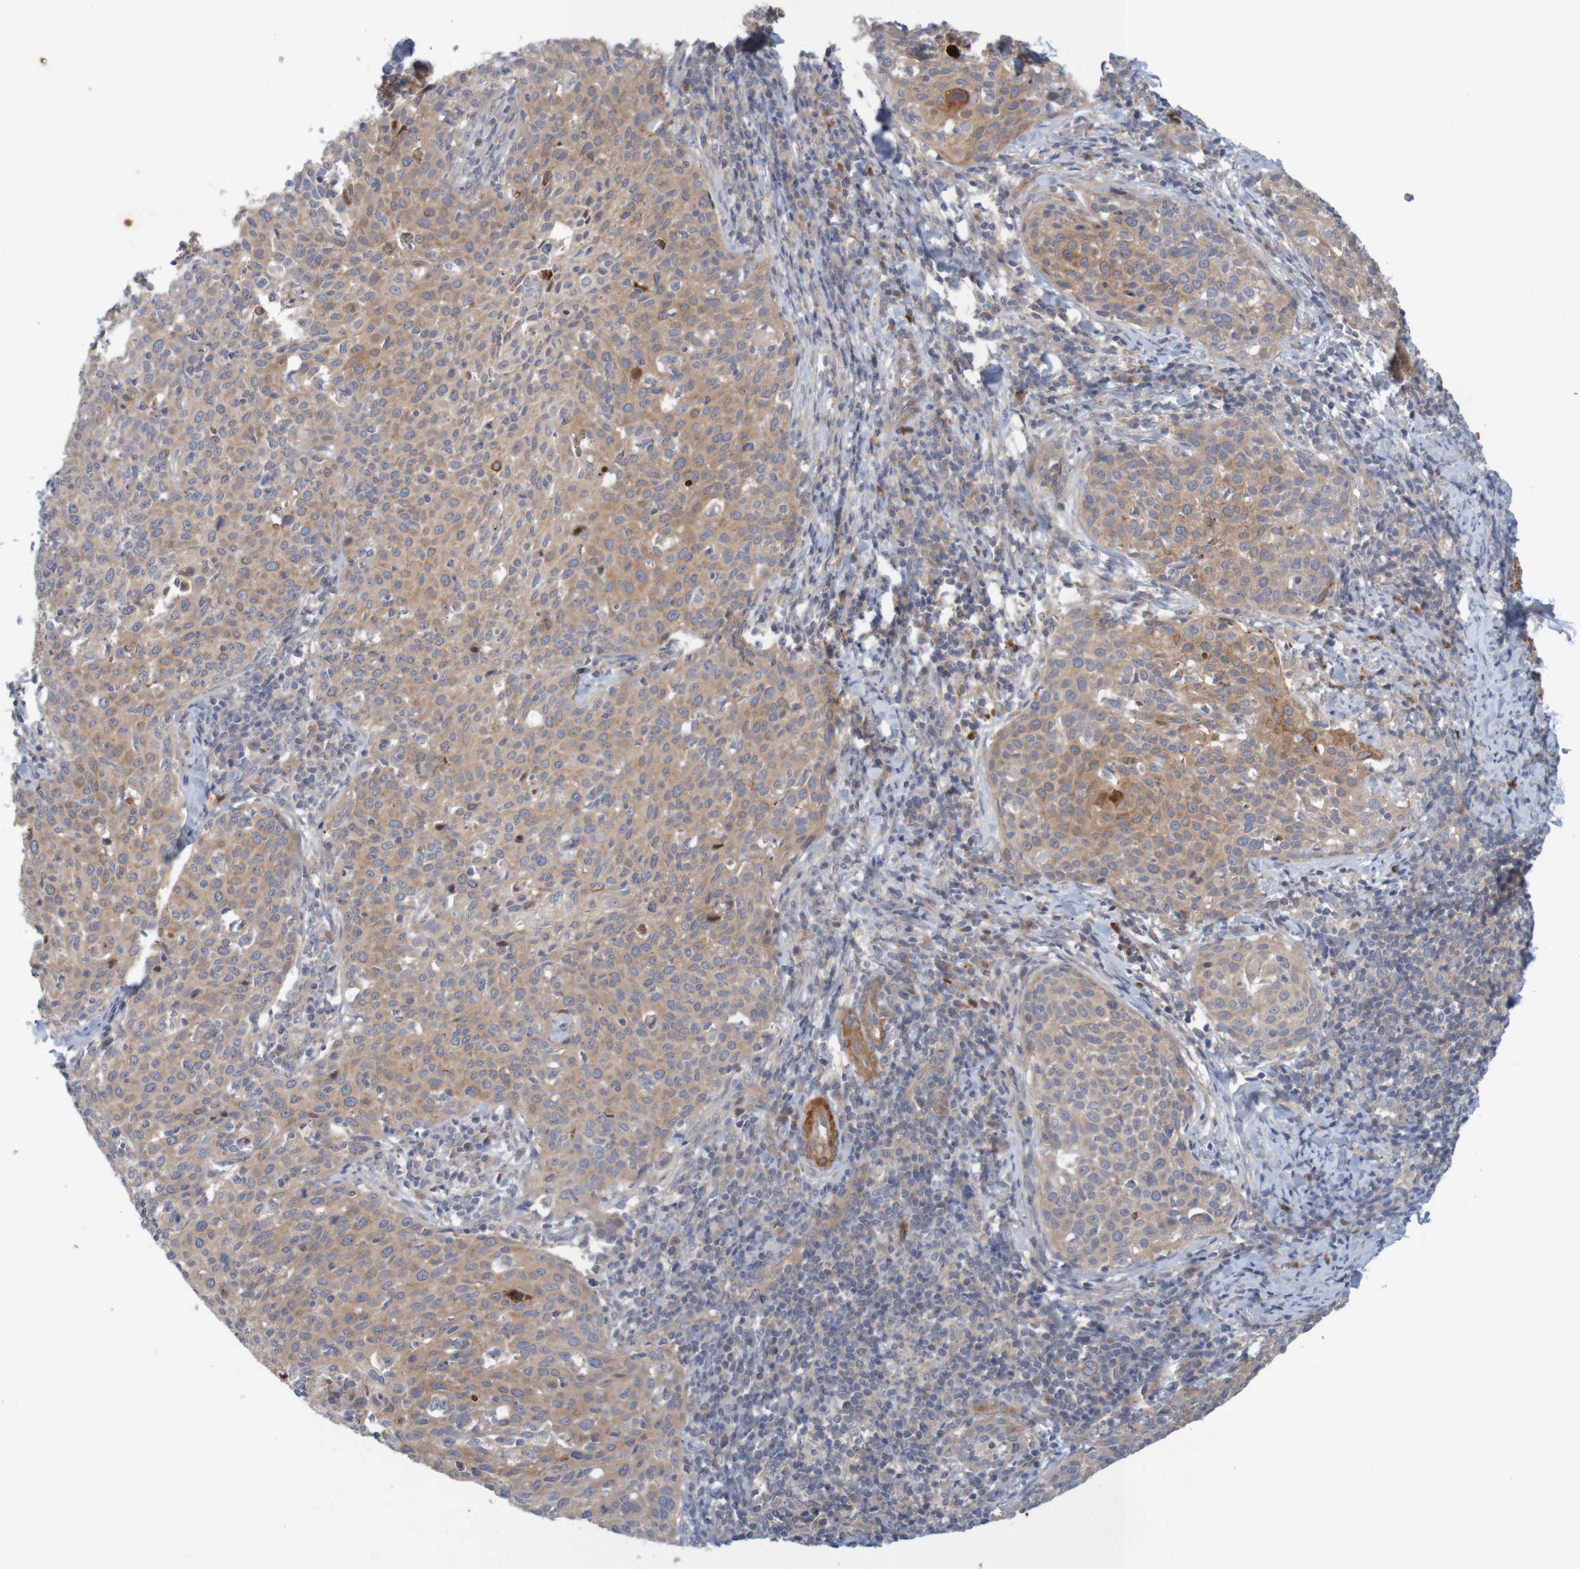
{"staining": {"intensity": "moderate", "quantity": ">75%", "location": "cytoplasmic/membranous"}, "tissue": "cervical cancer", "cell_type": "Tumor cells", "image_type": "cancer", "snomed": [{"axis": "morphology", "description": "Squamous cell carcinoma, NOS"}, {"axis": "topography", "description": "Cervix"}], "caption": "Protein staining by IHC exhibits moderate cytoplasmic/membranous positivity in about >75% of tumor cells in squamous cell carcinoma (cervical). The protein is stained brown, and the nuclei are stained in blue (DAB IHC with brightfield microscopy, high magnification).", "gene": "KRT23", "patient": {"sex": "female", "age": 38}}